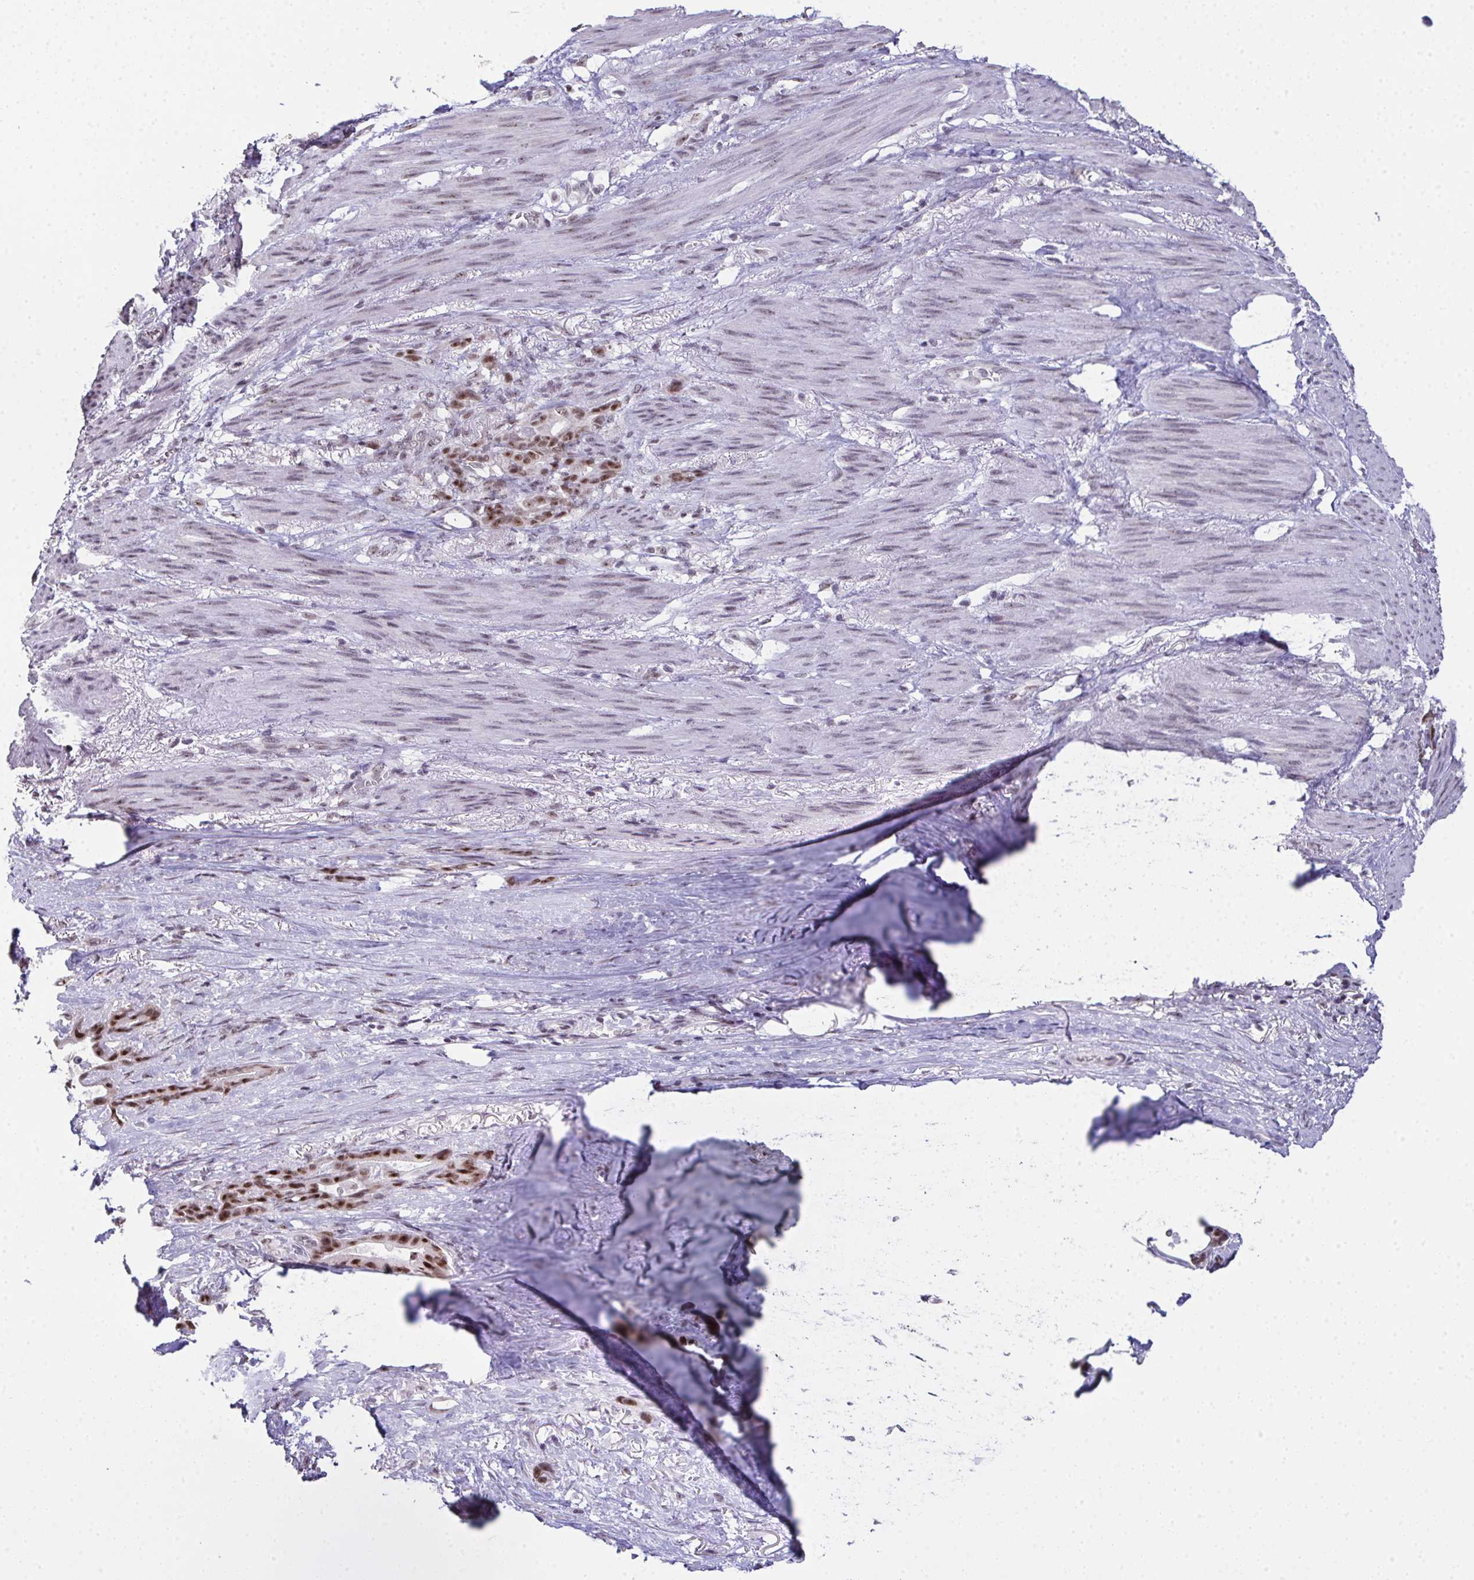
{"staining": {"intensity": "moderate", "quantity": ">75%", "location": "nuclear"}, "tissue": "stomach cancer", "cell_type": "Tumor cells", "image_type": "cancer", "snomed": [{"axis": "morphology", "description": "Normal tissue, NOS"}, {"axis": "morphology", "description": "Adenocarcinoma, NOS"}, {"axis": "topography", "description": "Esophagus"}, {"axis": "topography", "description": "Stomach, upper"}], "caption": "Immunohistochemistry photomicrograph of neoplastic tissue: human stomach cancer stained using immunohistochemistry (IHC) shows medium levels of moderate protein expression localized specifically in the nuclear of tumor cells, appearing as a nuclear brown color.", "gene": "ZNF800", "patient": {"sex": "male", "age": 62}}